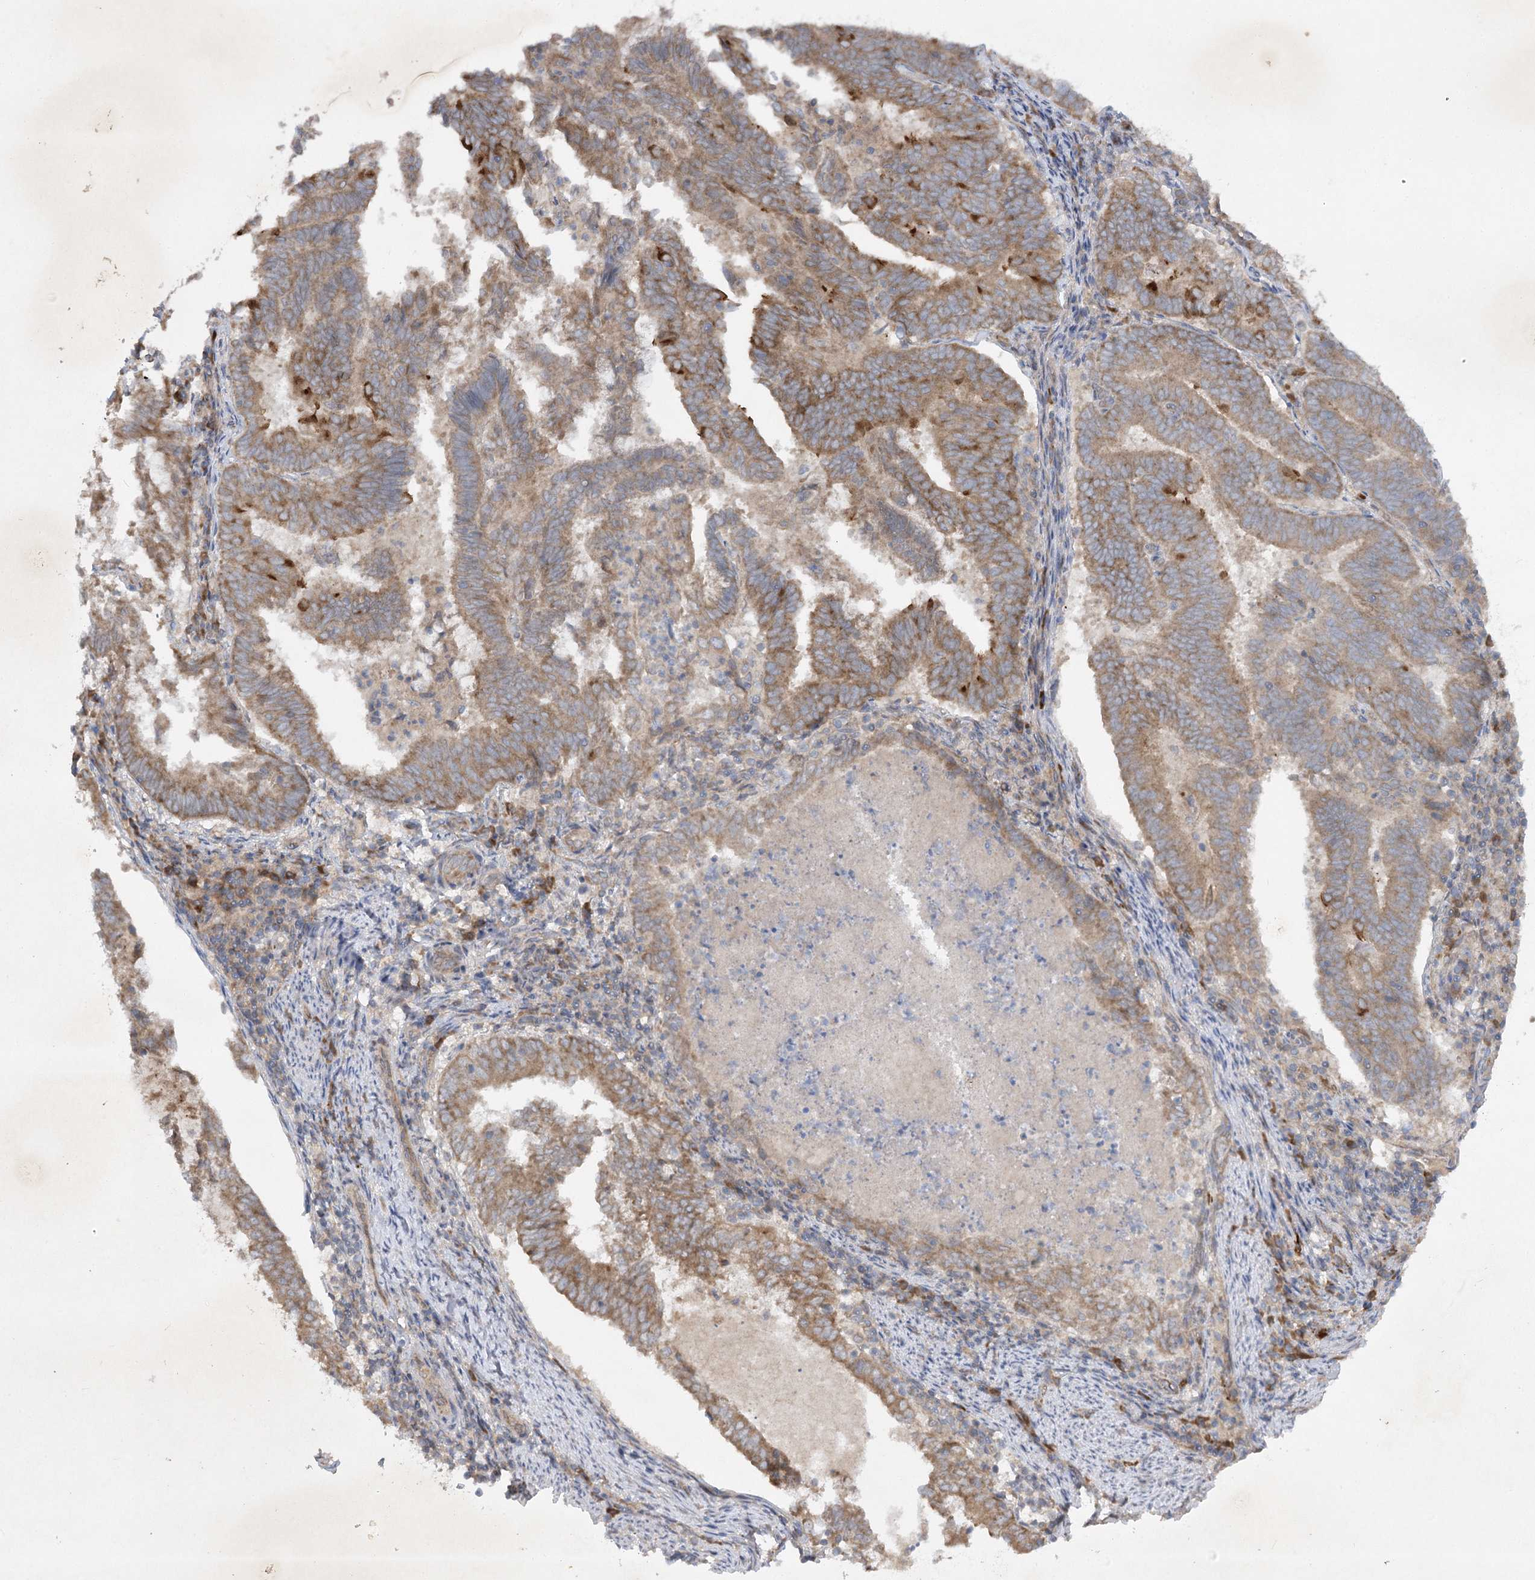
{"staining": {"intensity": "moderate", "quantity": ">75%", "location": "cytoplasmic/membranous"}, "tissue": "endometrial cancer", "cell_type": "Tumor cells", "image_type": "cancer", "snomed": [{"axis": "morphology", "description": "Adenocarcinoma, NOS"}, {"axis": "topography", "description": "Endometrium"}], "caption": "Moderate cytoplasmic/membranous expression is present in about >75% of tumor cells in endometrial cancer.", "gene": "TRAF3IP1", "patient": {"sex": "female", "age": 80}}